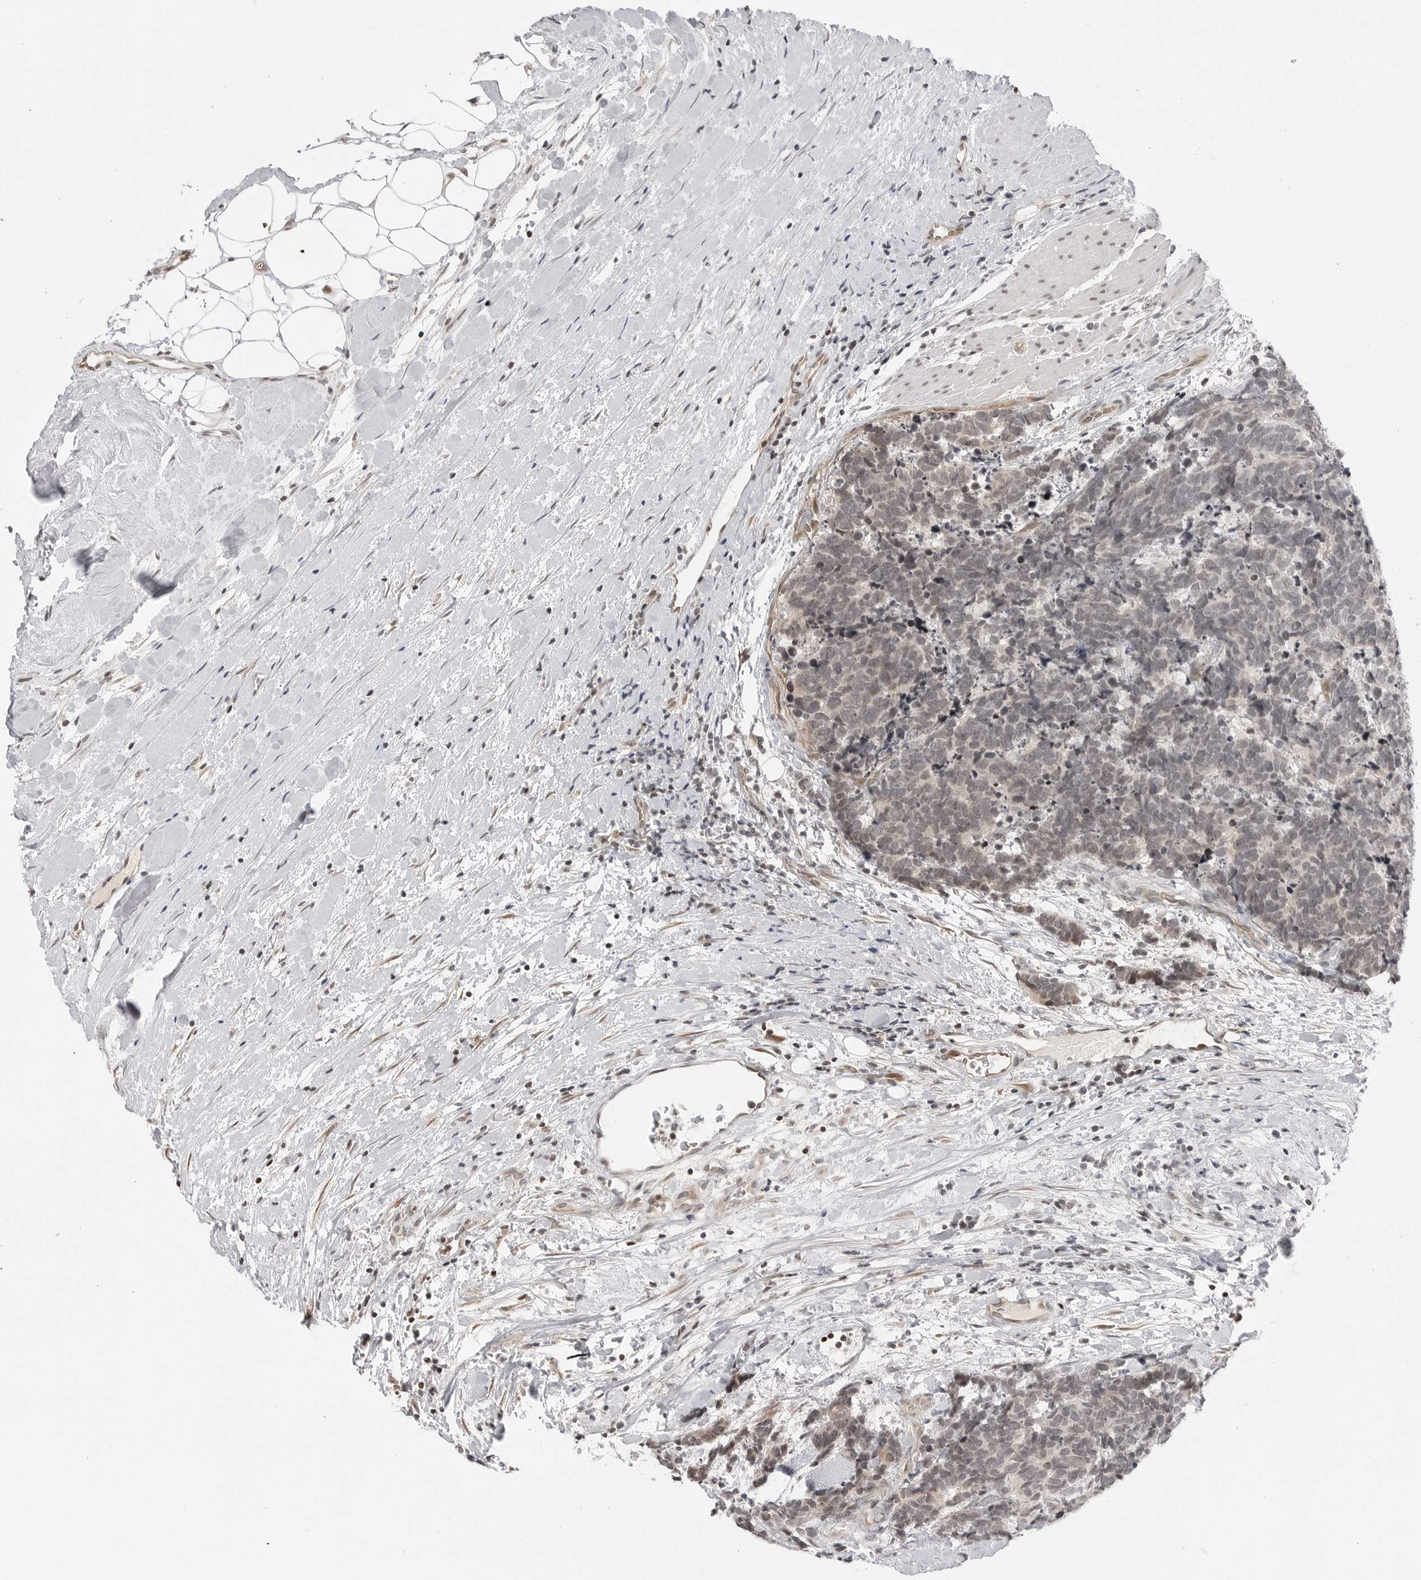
{"staining": {"intensity": "weak", "quantity": "<25%", "location": "nuclear"}, "tissue": "carcinoid", "cell_type": "Tumor cells", "image_type": "cancer", "snomed": [{"axis": "morphology", "description": "Carcinoma, NOS"}, {"axis": "morphology", "description": "Carcinoid, malignant, NOS"}, {"axis": "topography", "description": "Urinary bladder"}], "caption": "This is an immunohistochemistry (IHC) photomicrograph of malignant carcinoid. There is no positivity in tumor cells.", "gene": "C8orf33", "patient": {"sex": "male", "age": 57}}